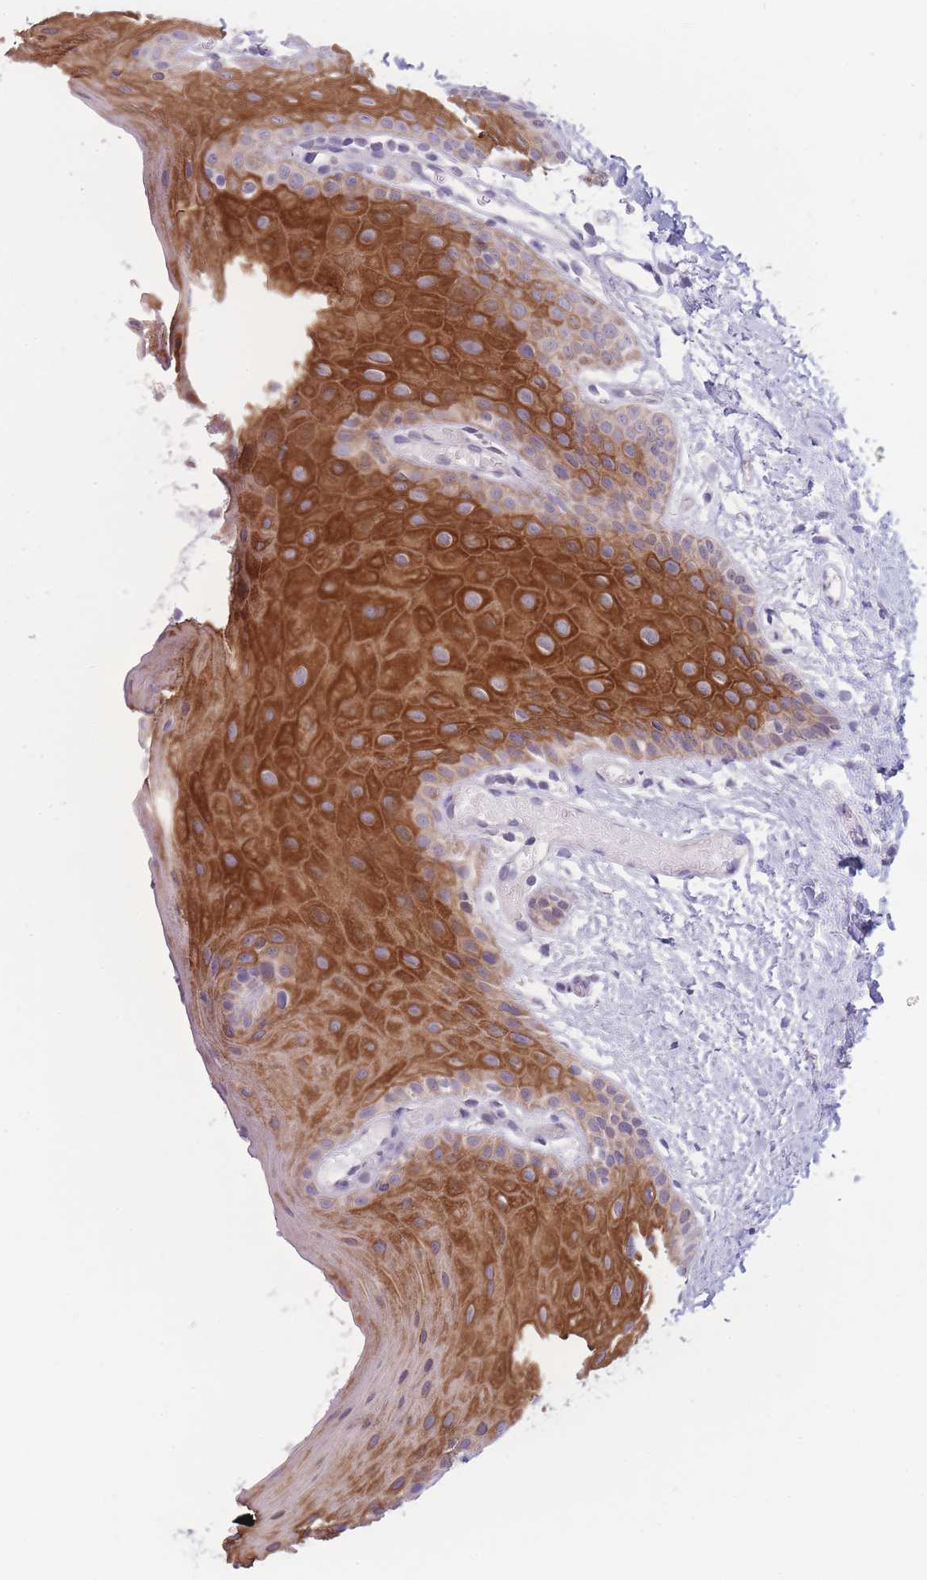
{"staining": {"intensity": "strong", "quantity": "25%-75%", "location": "cytoplasmic/membranous"}, "tissue": "oral mucosa", "cell_type": "Squamous epithelial cells", "image_type": "normal", "snomed": [{"axis": "morphology", "description": "Normal tissue, NOS"}, {"axis": "topography", "description": "Oral tissue"}], "caption": "This histopathology image demonstrates immunohistochemistry staining of unremarkable human oral mucosa, with high strong cytoplasmic/membranous positivity in approximately 25%-75% of squamous epithelial cells.", "gene": "DCANP1", "patient": {"sex": "female", "age": 67}}